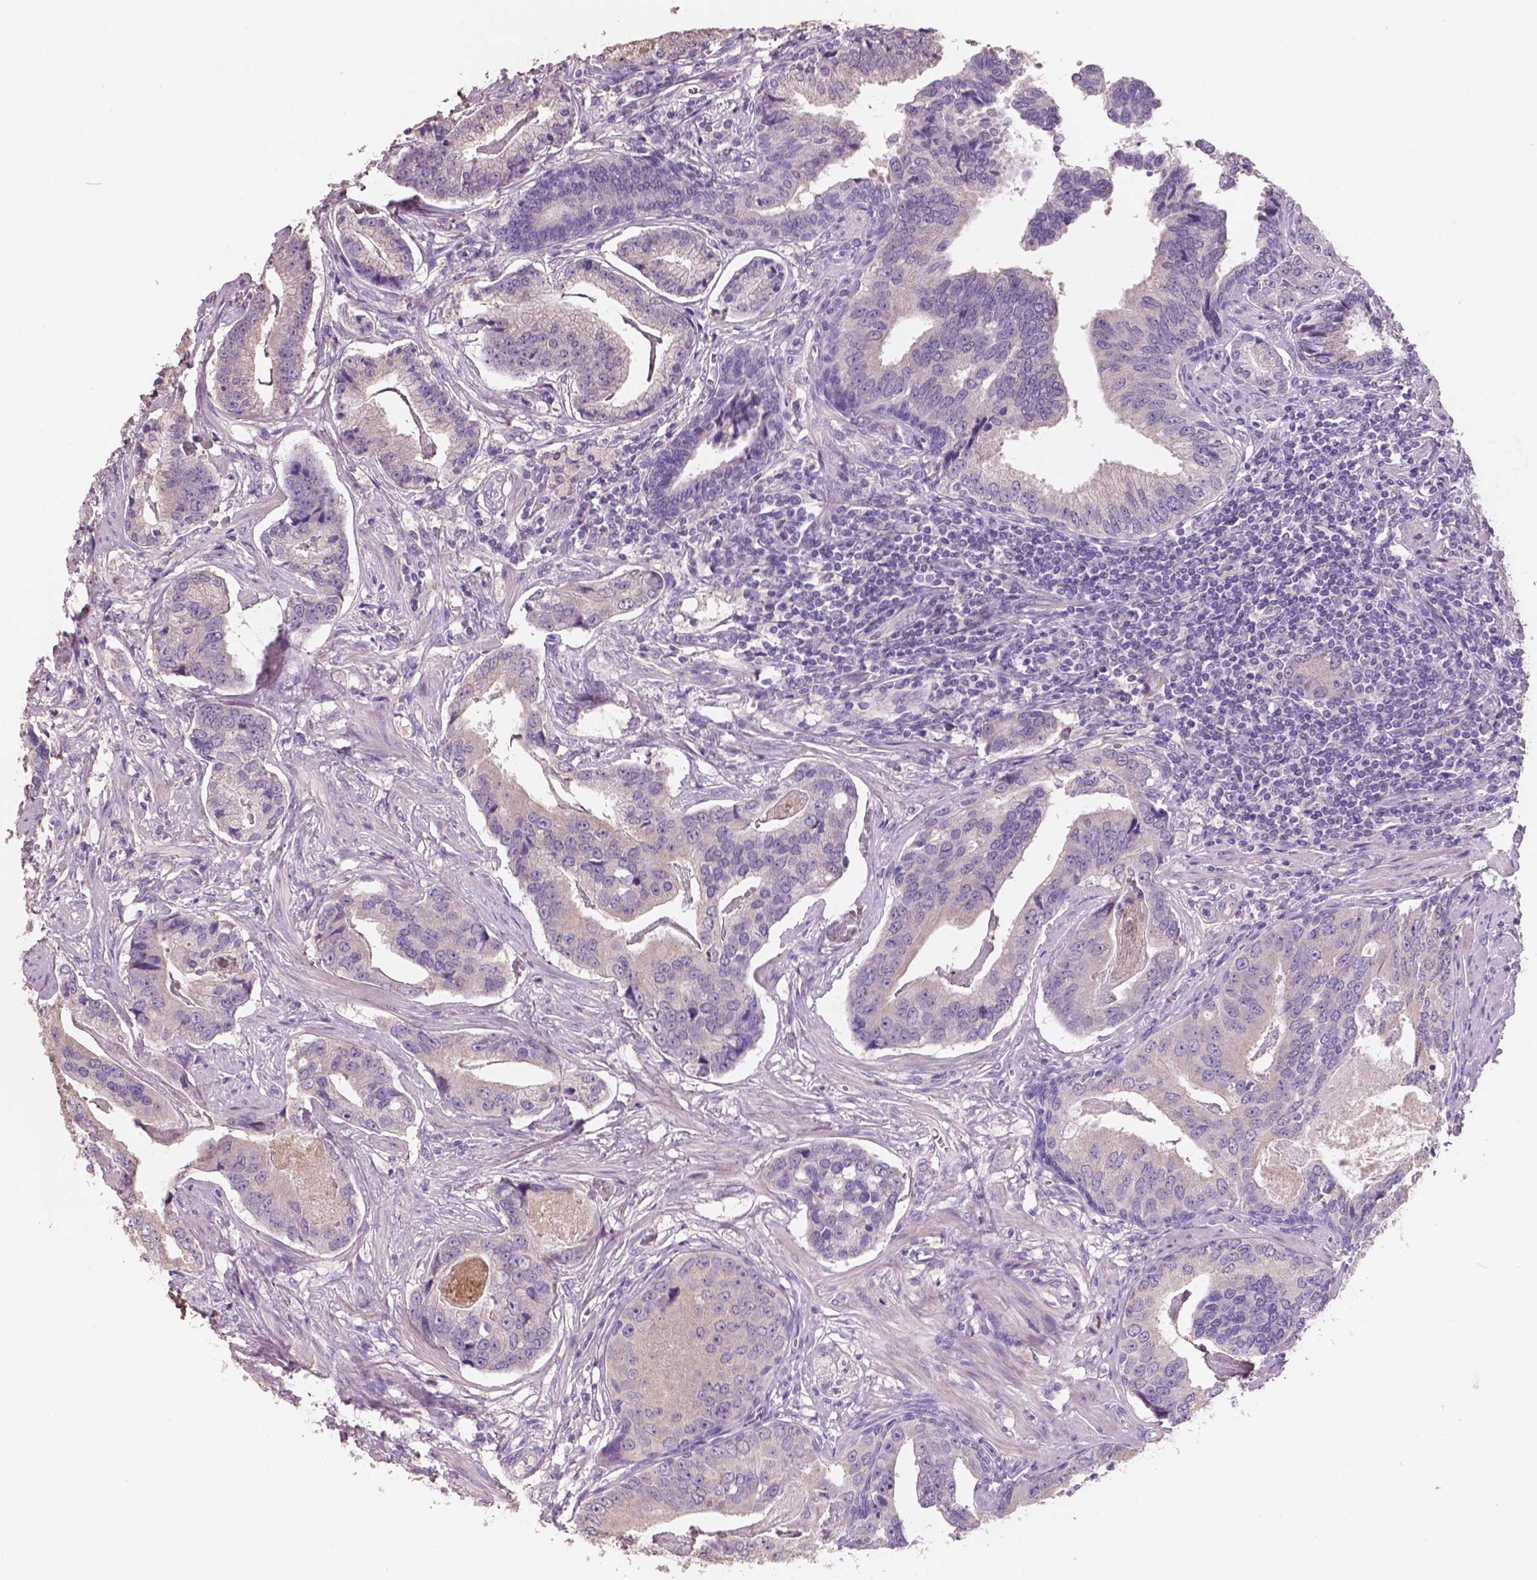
{"staining": {"intensity": "negative", "quantity": "none", "location": "none"}, "tissue": "prostate cancer", "cell_type": "Tumor cells", "image_type": "cancer", "snomed": [{"axis": "morphology", "description": "Adenocarcinoma, NOS"}, {"axis": "topography", "description": "Prostate"}], "caption": "An immunohistochemistry (IHC) histopathology image of adenocarcinoma (prostate) is shown. There is no staining in tumor cells of adenocarcinoma (prostate).", "gene": "SBSN", "patient": {"sex": "male", "age": 64}}